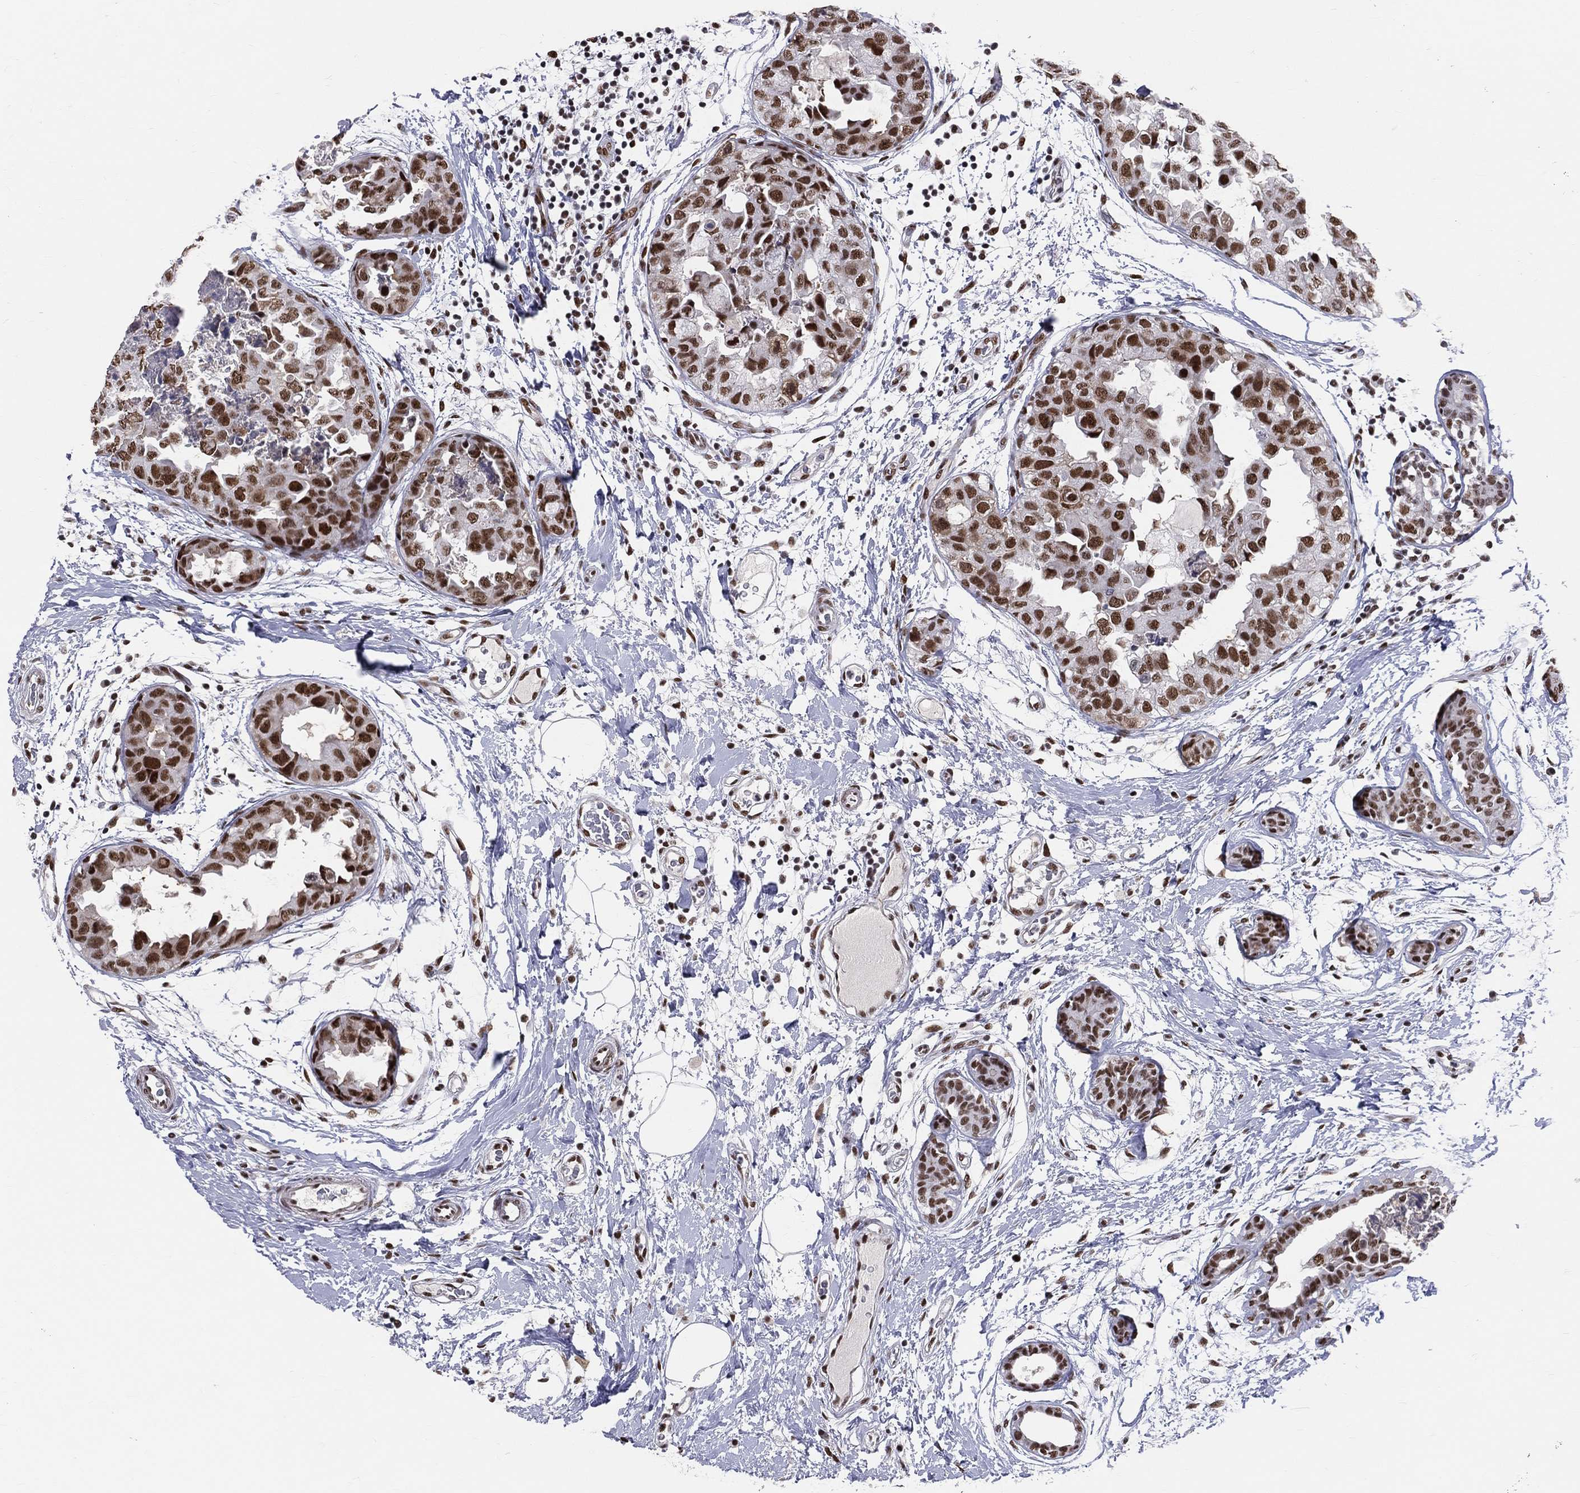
{"staining": {"intensity": "strong", "quantity": ">75%", "location": "nuclear"}, "tissue": "breast cancer", "cell_type": "Tumor cells", "image_type": "cancer", "snomed": [{"axis": "morphology", "description": "Normal tissue, NOS"}, {"axis": "morphology", "description": "Duct carcinoma"}, {"axis": "topography", "description": "Breast"}], "caption": "Protein staining demonstrates strong nuclear positivity in approximately >75% of tumor cells in infiltrating ductal carcinoma (breast).", "gene": "CDK7", "patient": {"sex": "female", "age": 40}}